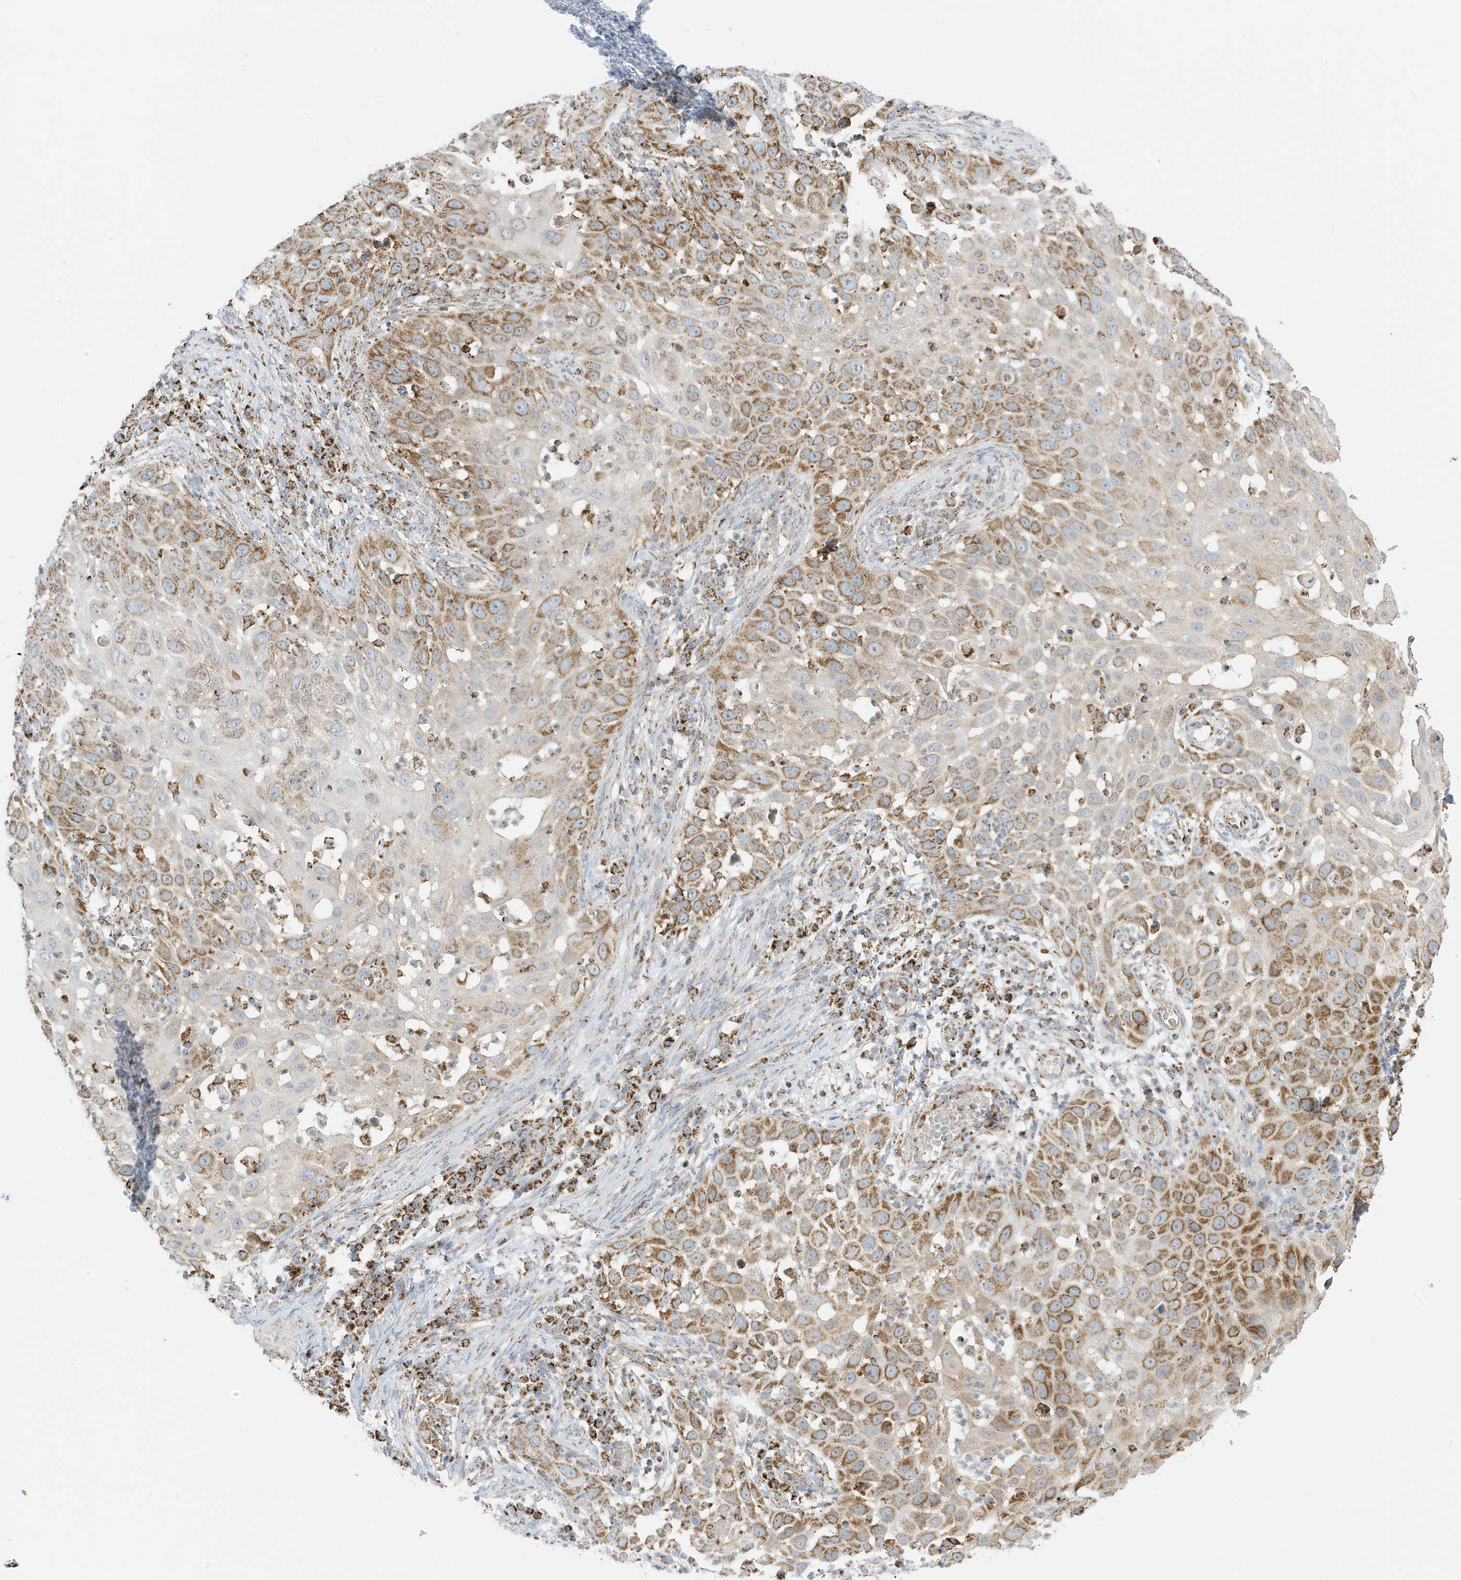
{"staining": {"intensity": "moderate", "quantity": ">75%", "location": "cytoplasmic/membranous"}, "tissue": "skin cancer", "cell_type": "Tumor cells", "image_type": "cancer", "snomed": [{"axis": "morphology", "description": "Squamous cell carcinoma, NOS"}, {"axis": "topography", "description": "Skin"}], "caption": "High-magnification brightfield microscopy of skin cancer (squamous cell carcinoma) stained with DAB (3,3'-diaminobenzidine) (brown) and counterstained with hematoxylin (blue). tumor cells exhibit moderate cytoplasmic/membranous staining is appreciated in about>75% of cells.", "gene": "ATP5ME", "patient": {"sex": "female", "age": 44}}